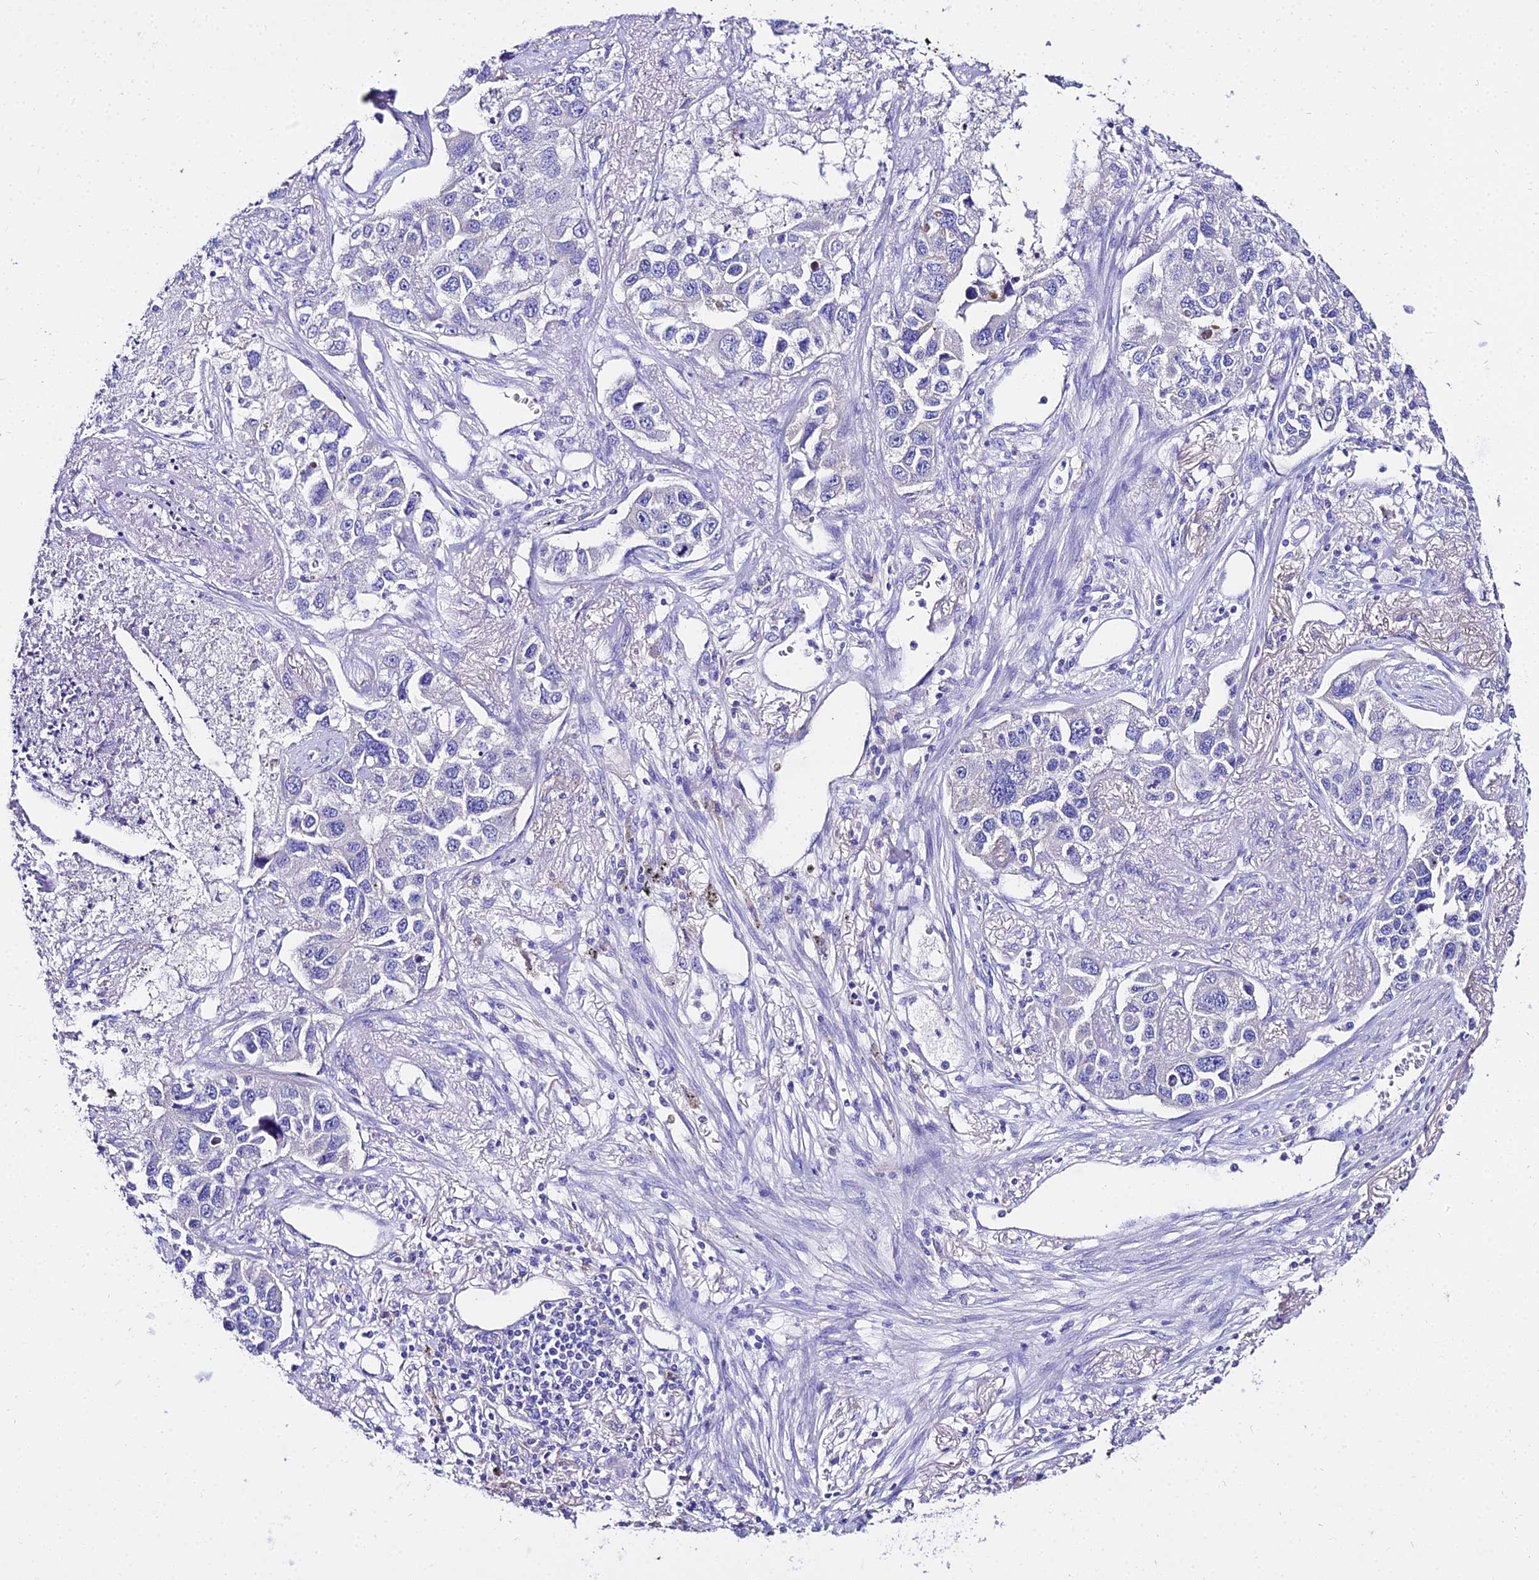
{"staining": {"intensity": "negative", "quantity": "none", "location": "none"}, "tissue": "lung cancer", "cell_type": "Tumor cells", "image_type": "cancer", "snomed": [{"axis": "morphology", "description": "Adenocarcinoma, NOS"}, {"axis": "topography", "description": "Lung"}], "caption": "This is a histopathology image of IHC staining of adenocarcinoma (lung), which shows no positivity in tumor cells.", "gene": "TUBA3D", "patient": {"sex": "male", "age": 49}}